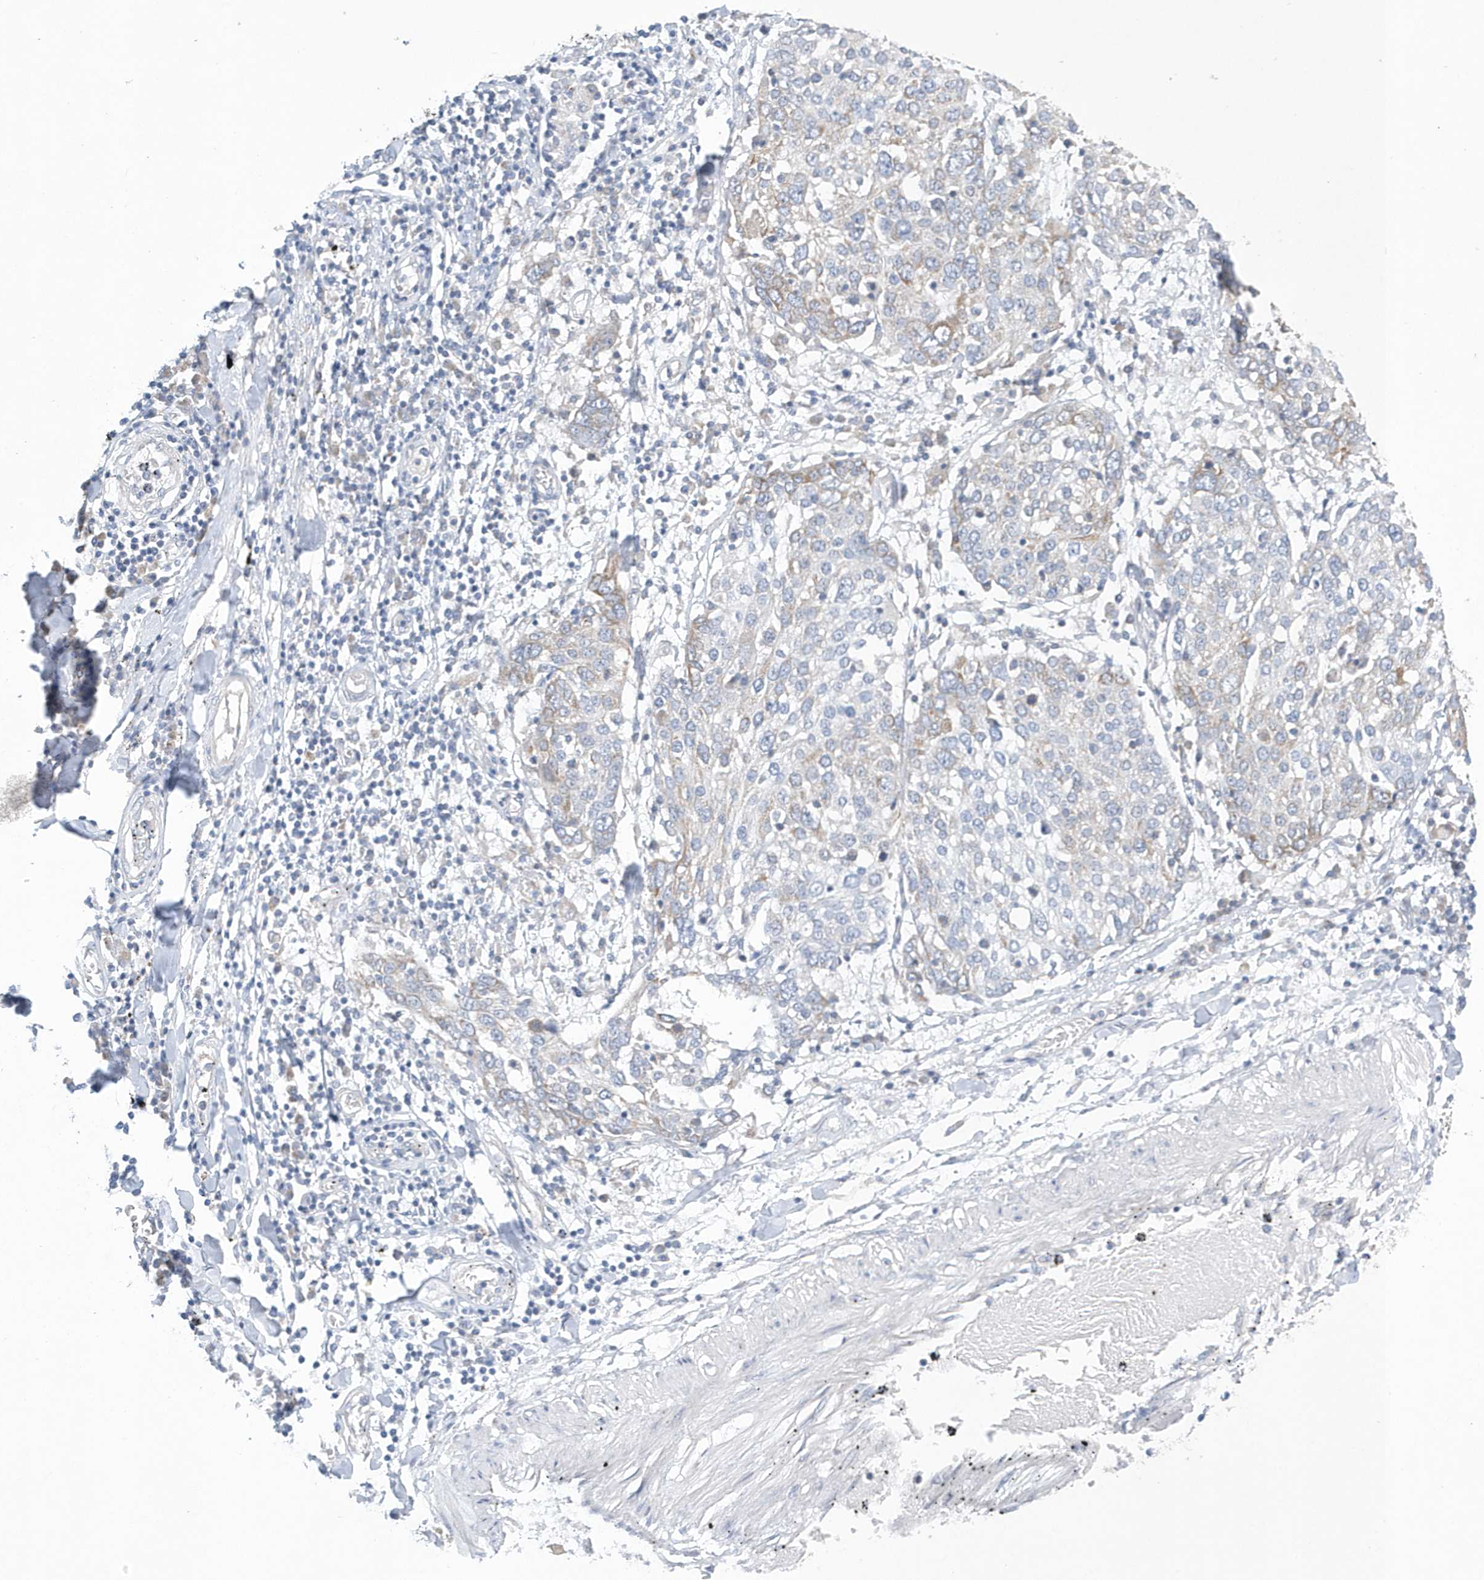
{"staining": {"intensity": "moderate", "quantity": "<25%", "location": "cytoplasmic/membranous"}, "tissue": "lung cancer", "cell_type": "Tumor cells", "image_type": "cancer", "snomed": [{"axis": "morphology", "description": "Squamous cell carcinoma, NOS"}, {"axis": "topography", "description": "Lung"}], "caption": "Immunohistochemistry of squamous cell carcinoma (lung) exhibits low levels of moderate cytoplasmic/membranous staining in approximately <25% of tumor cells. The protein of interest is stained brown, and the nuclei are stained in blue (DAB (3,3'-diaminobenzidine) IHC with brightfield microscopy, high magnification).", "gene": "SPATA5", "patient": {"sex": "male", "age": 65}}